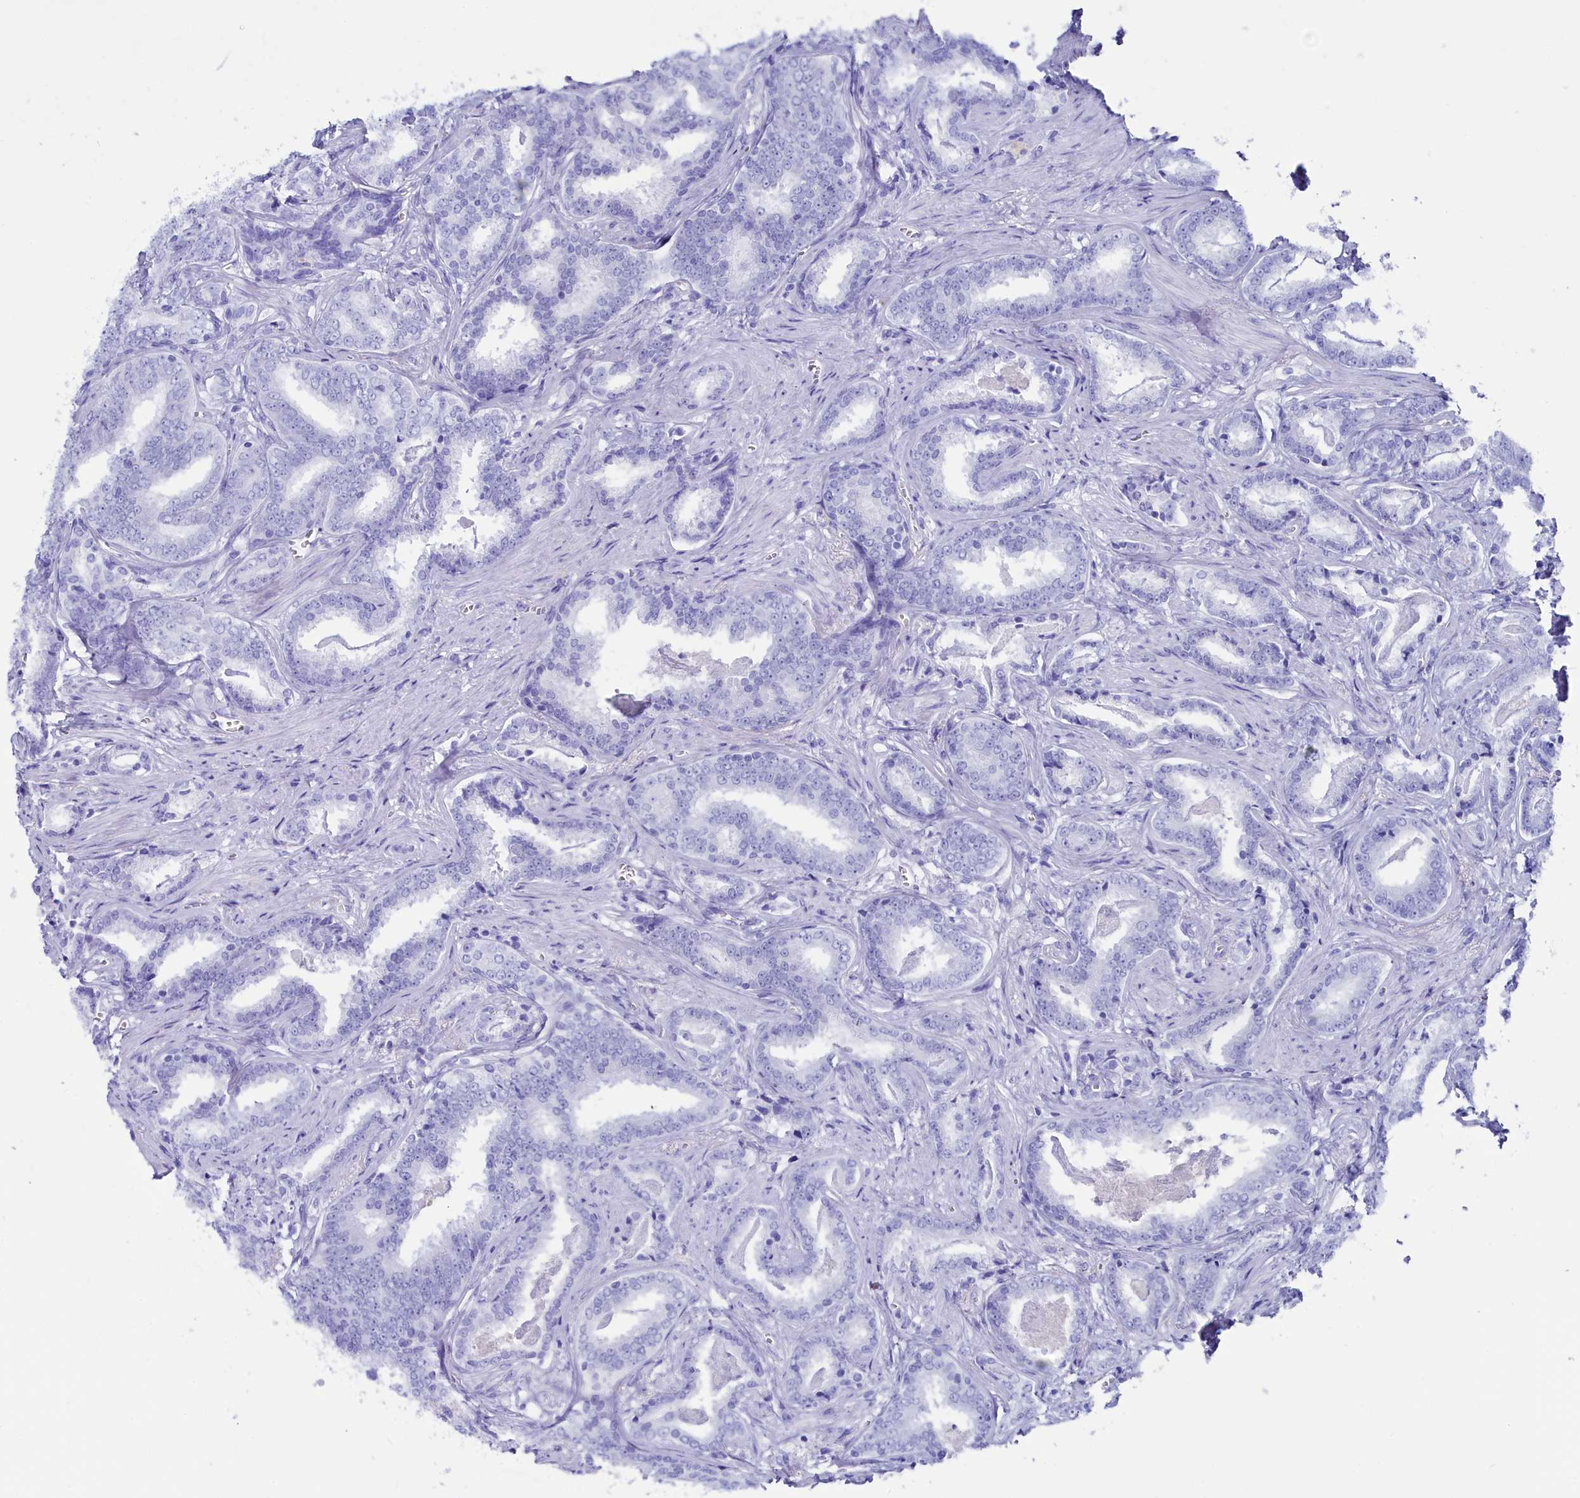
{"staining": {"intensity": "negative", "quantity": "none", "location": "none"}, "tissue": "prostate cancer", "cell_type": "Tumor cells", "image_type": "cancer", "snomed": [{"axis": "morphology", "description": "Adenocarcinoma, High grade"}, {"axis": "topography", "description": "Prostate"}], "caption": "An image of prostate cancer (high-grade adenocarcinoma) stained for a protein reveals no brown staining in tumor cells.", "gene": "ANKRD29", "patient": {"sex": "male", "age": 67}}